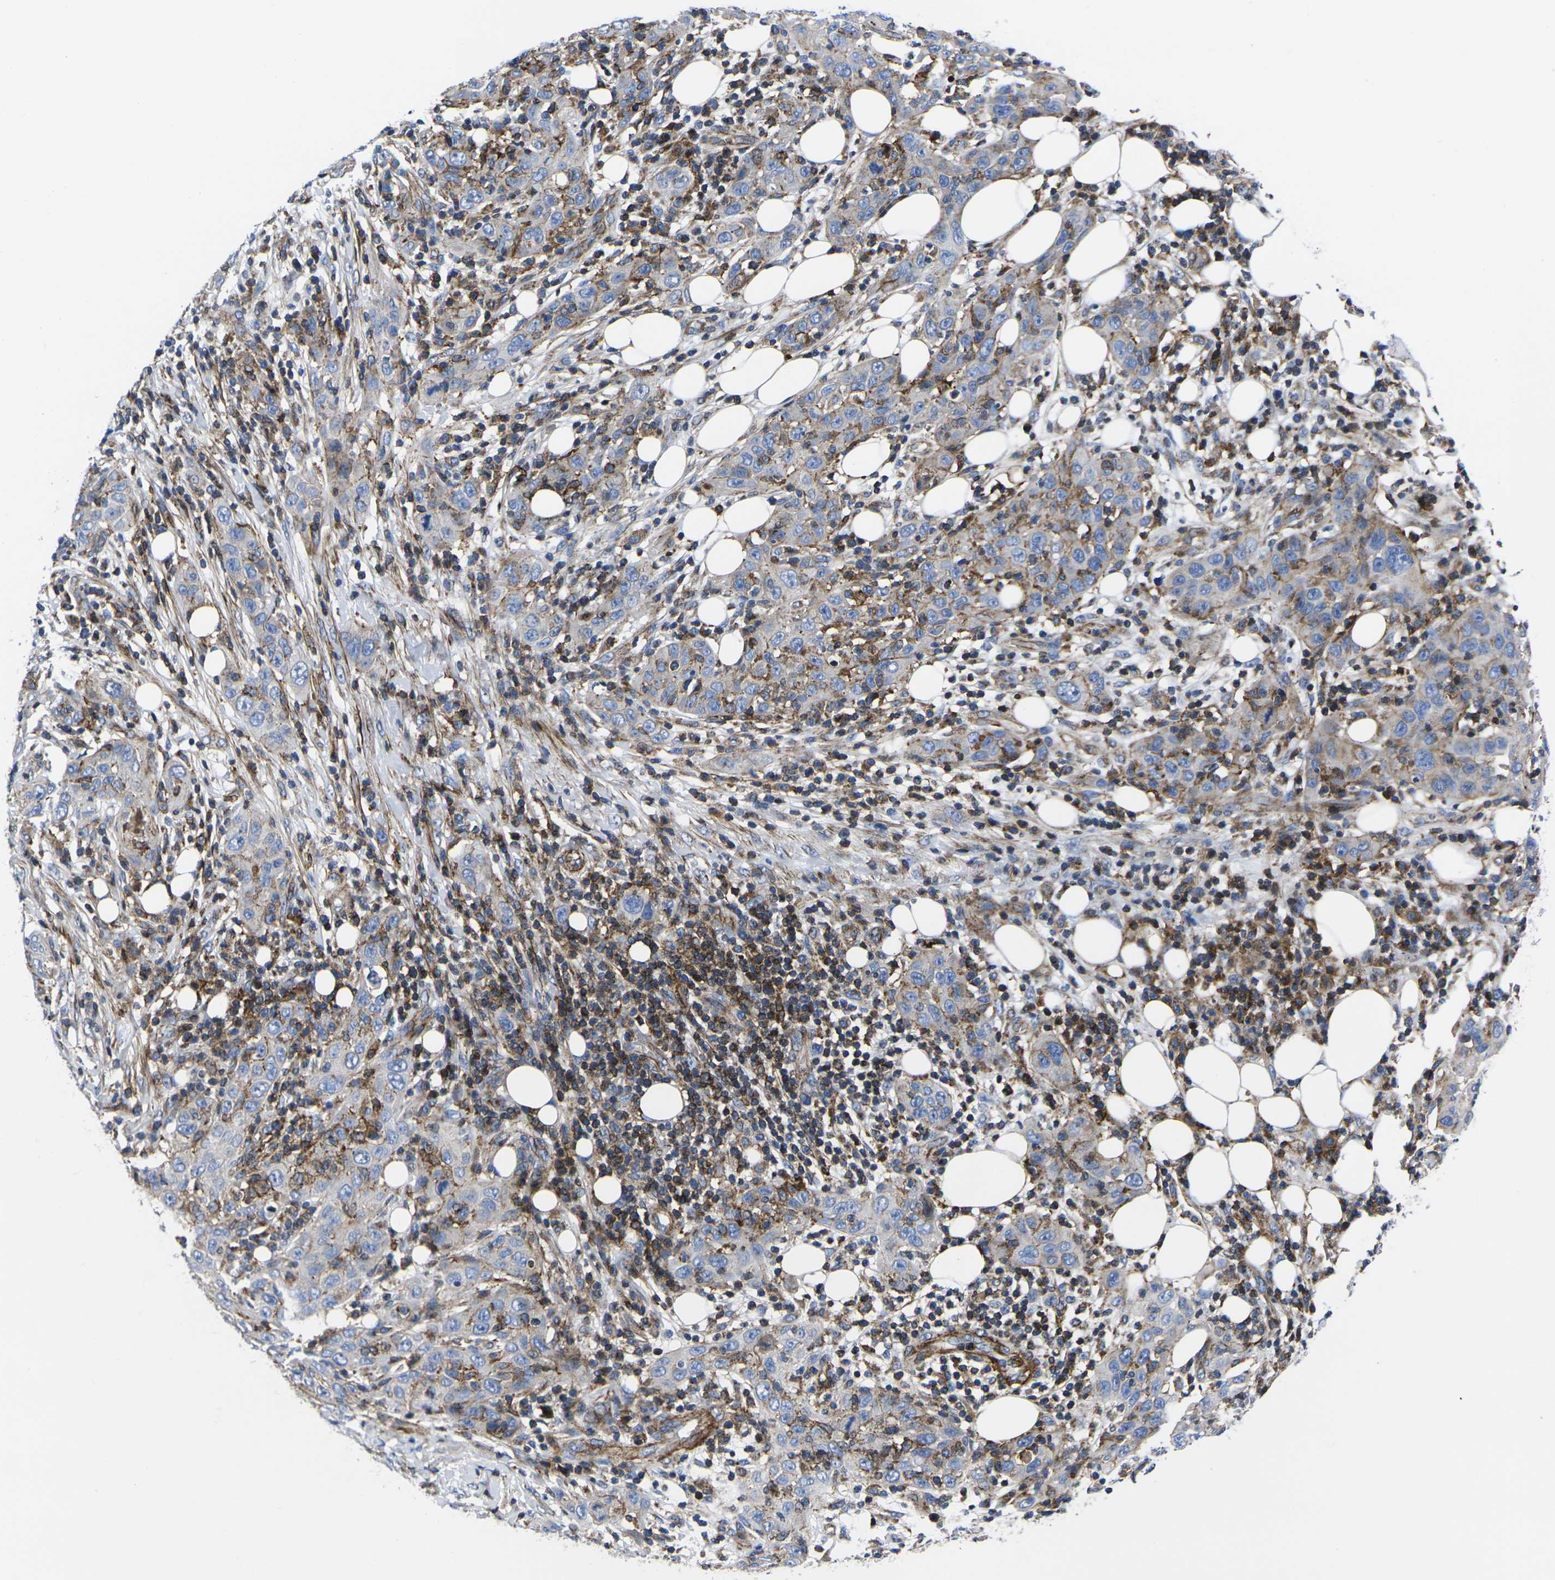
{"staining": {"intensity": "negative", "quantity": "none", "location": "none"}, "tissue": "skin cancer", "cell_type": "Tumor cells", "image_type": "cancer", "snomed": [{"axis": "morphology", "description": "Squamous cell carcinoma, NOS"}, {"axis": "topography", "description": "Skin"}], "caption": "Immunohistochemical staining of human squamous cell carcinoma (skin) shows no significant expression in tumor cells.", "gene": "GPR4", "patient": {"sex": "female", "age": 88}}